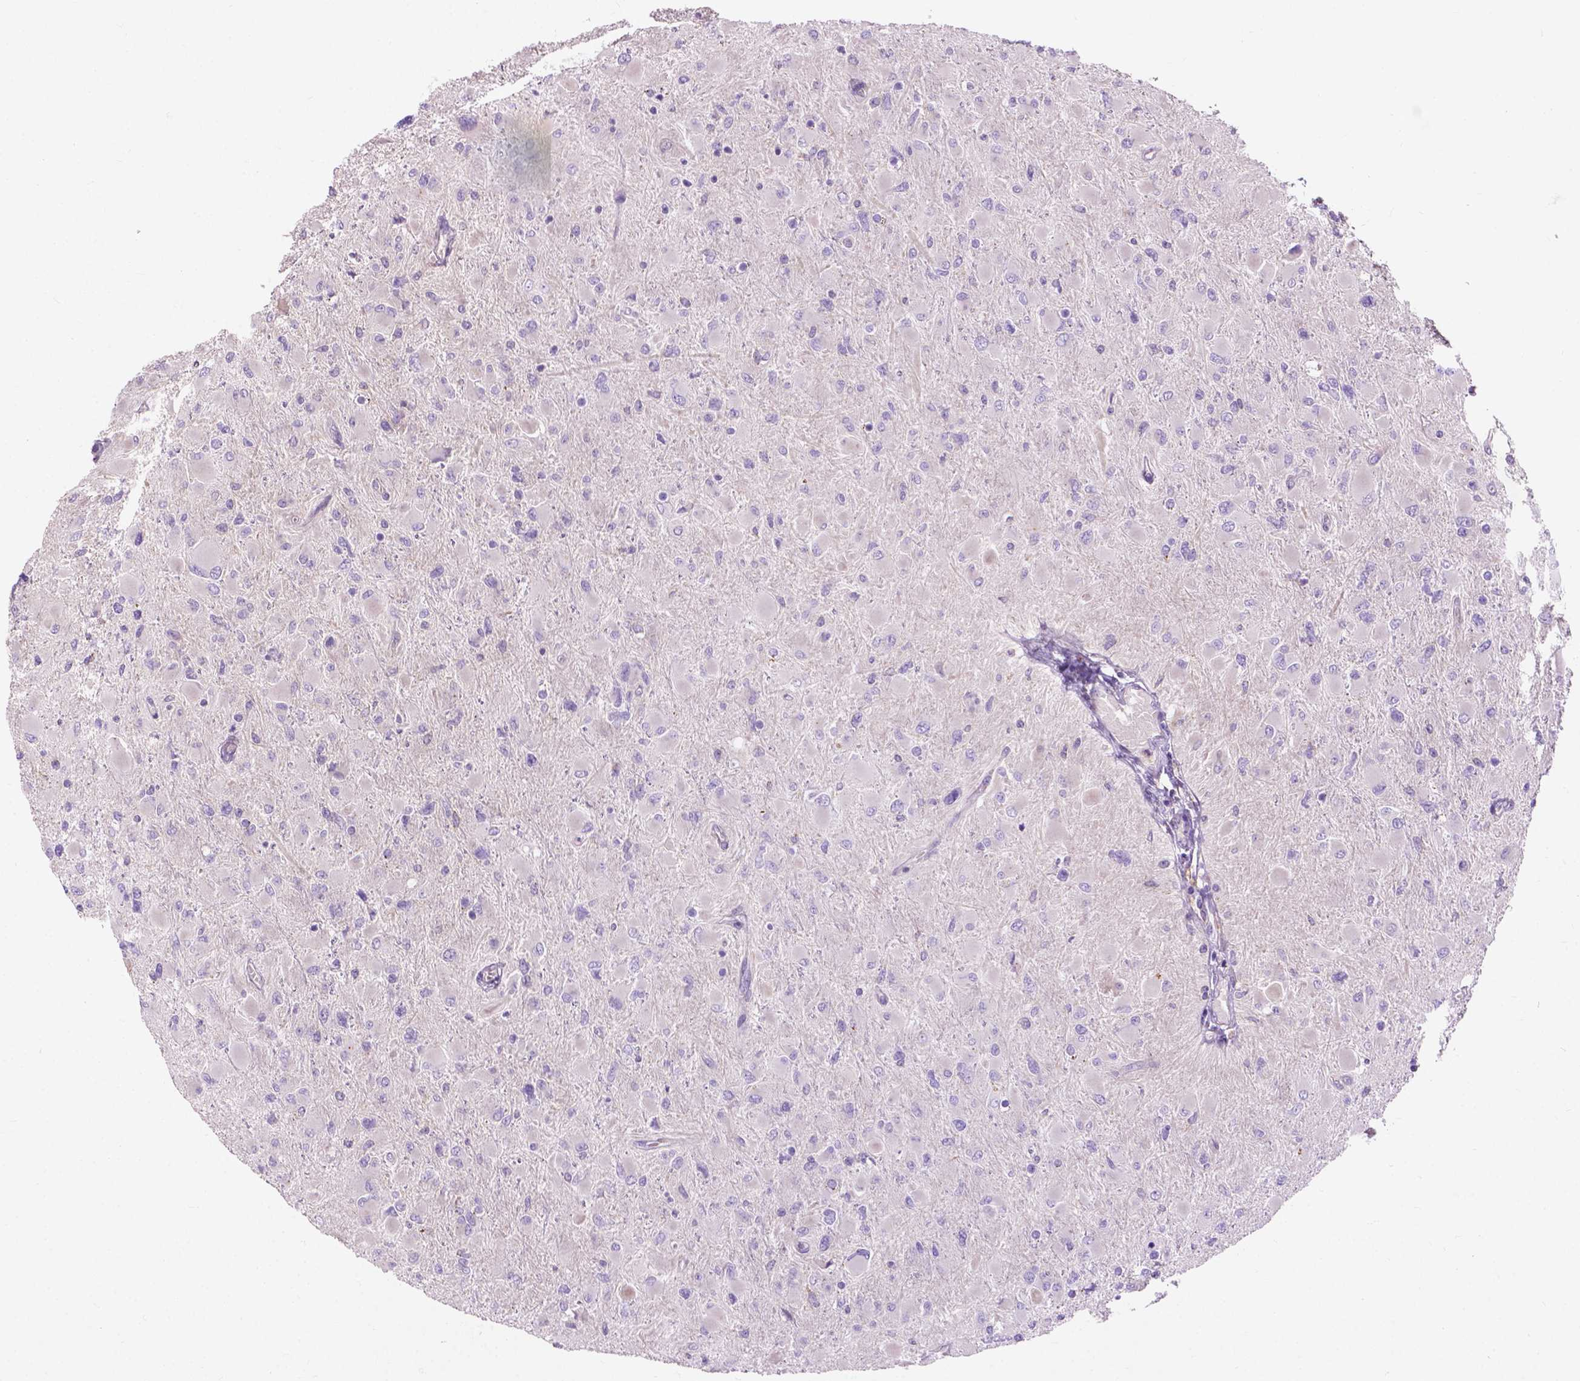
{"staining": {"intensity": "negative", "quantity": "none", "location": "none"}, "tissue": "glioma", "cell_type": "Tumor cells", "image_type": "cancer", "snomed": [{"axis": "morphology", "description": "Glioma, malignant, High grade"}, {"axis": "topography", "description": "Cerebral cortex"}], "caption": "A high-resolution image shows IHC staining of malignant glioma (high-grade), which demonstrates no significant positivity in tumor cells. The staining is performed using DAB (3,3'-diaminobenzidine) brown chromogen with nuclei counter-stained in using hematoxylin.", "gene": "NOXO1", "patient": {"sex": "female", "age": 36}}